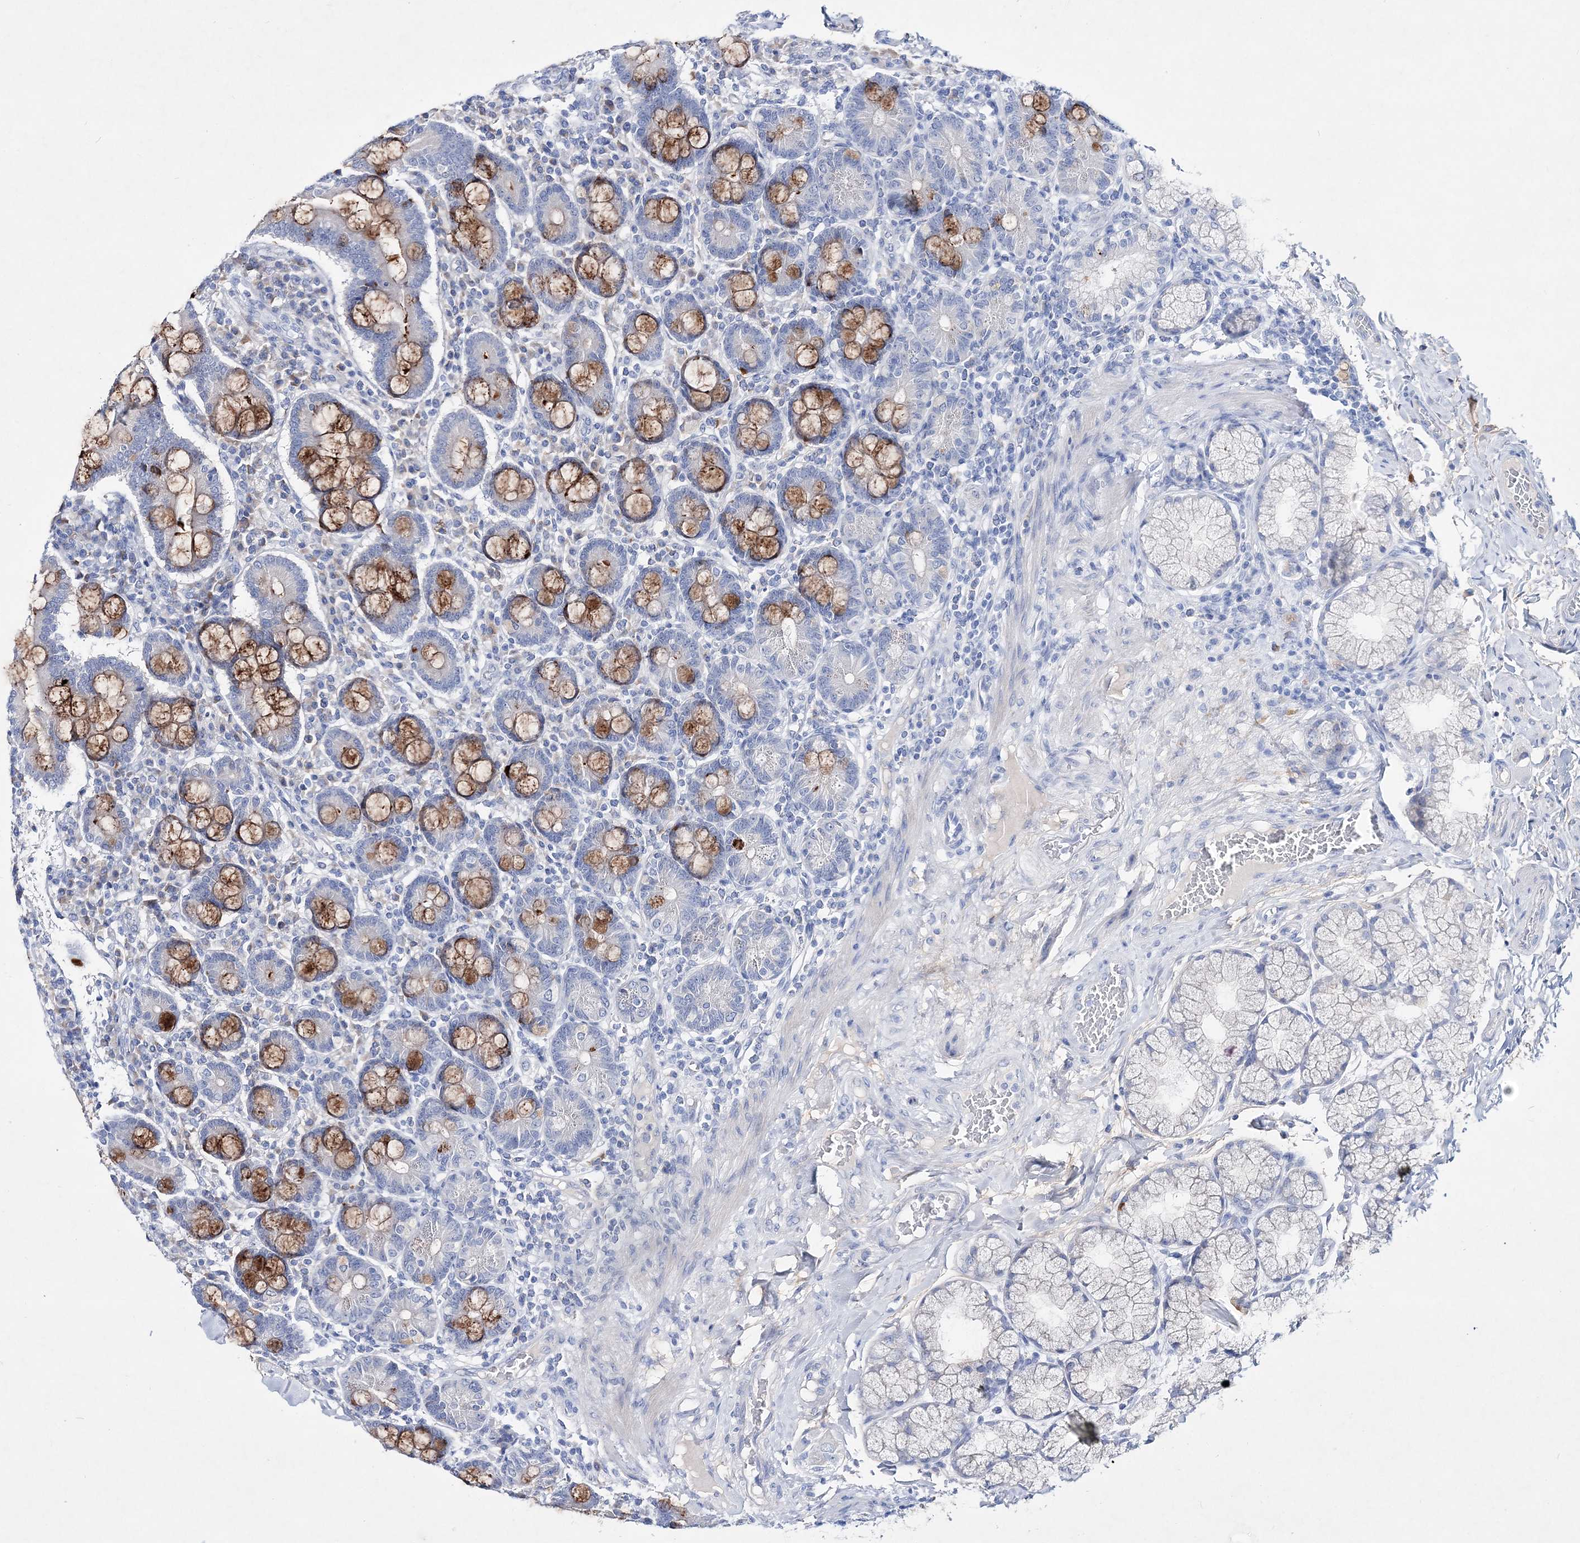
{"staining": {"intensity": "moderate", "quantity": "25%-75%", "location": "cytoplasmic/membranous"}, "tissue": "duodenum", "cell_type": "Glandular cells", "image_type": "normal", "snomed": [{"axis": "morphology", "description": "Normal tissue, NOS"}, {"axis": "topography", "description": "Duodenum"}], "caption": "Moderate cytoplasmic/membranous positivity for a protein is present in about 25%-75% of glandular cells of unremarkable duodenum using immunohistochemistry (IHC).", "gene": "SPINK7", "patient": {"sex": "male", "age": 50}}